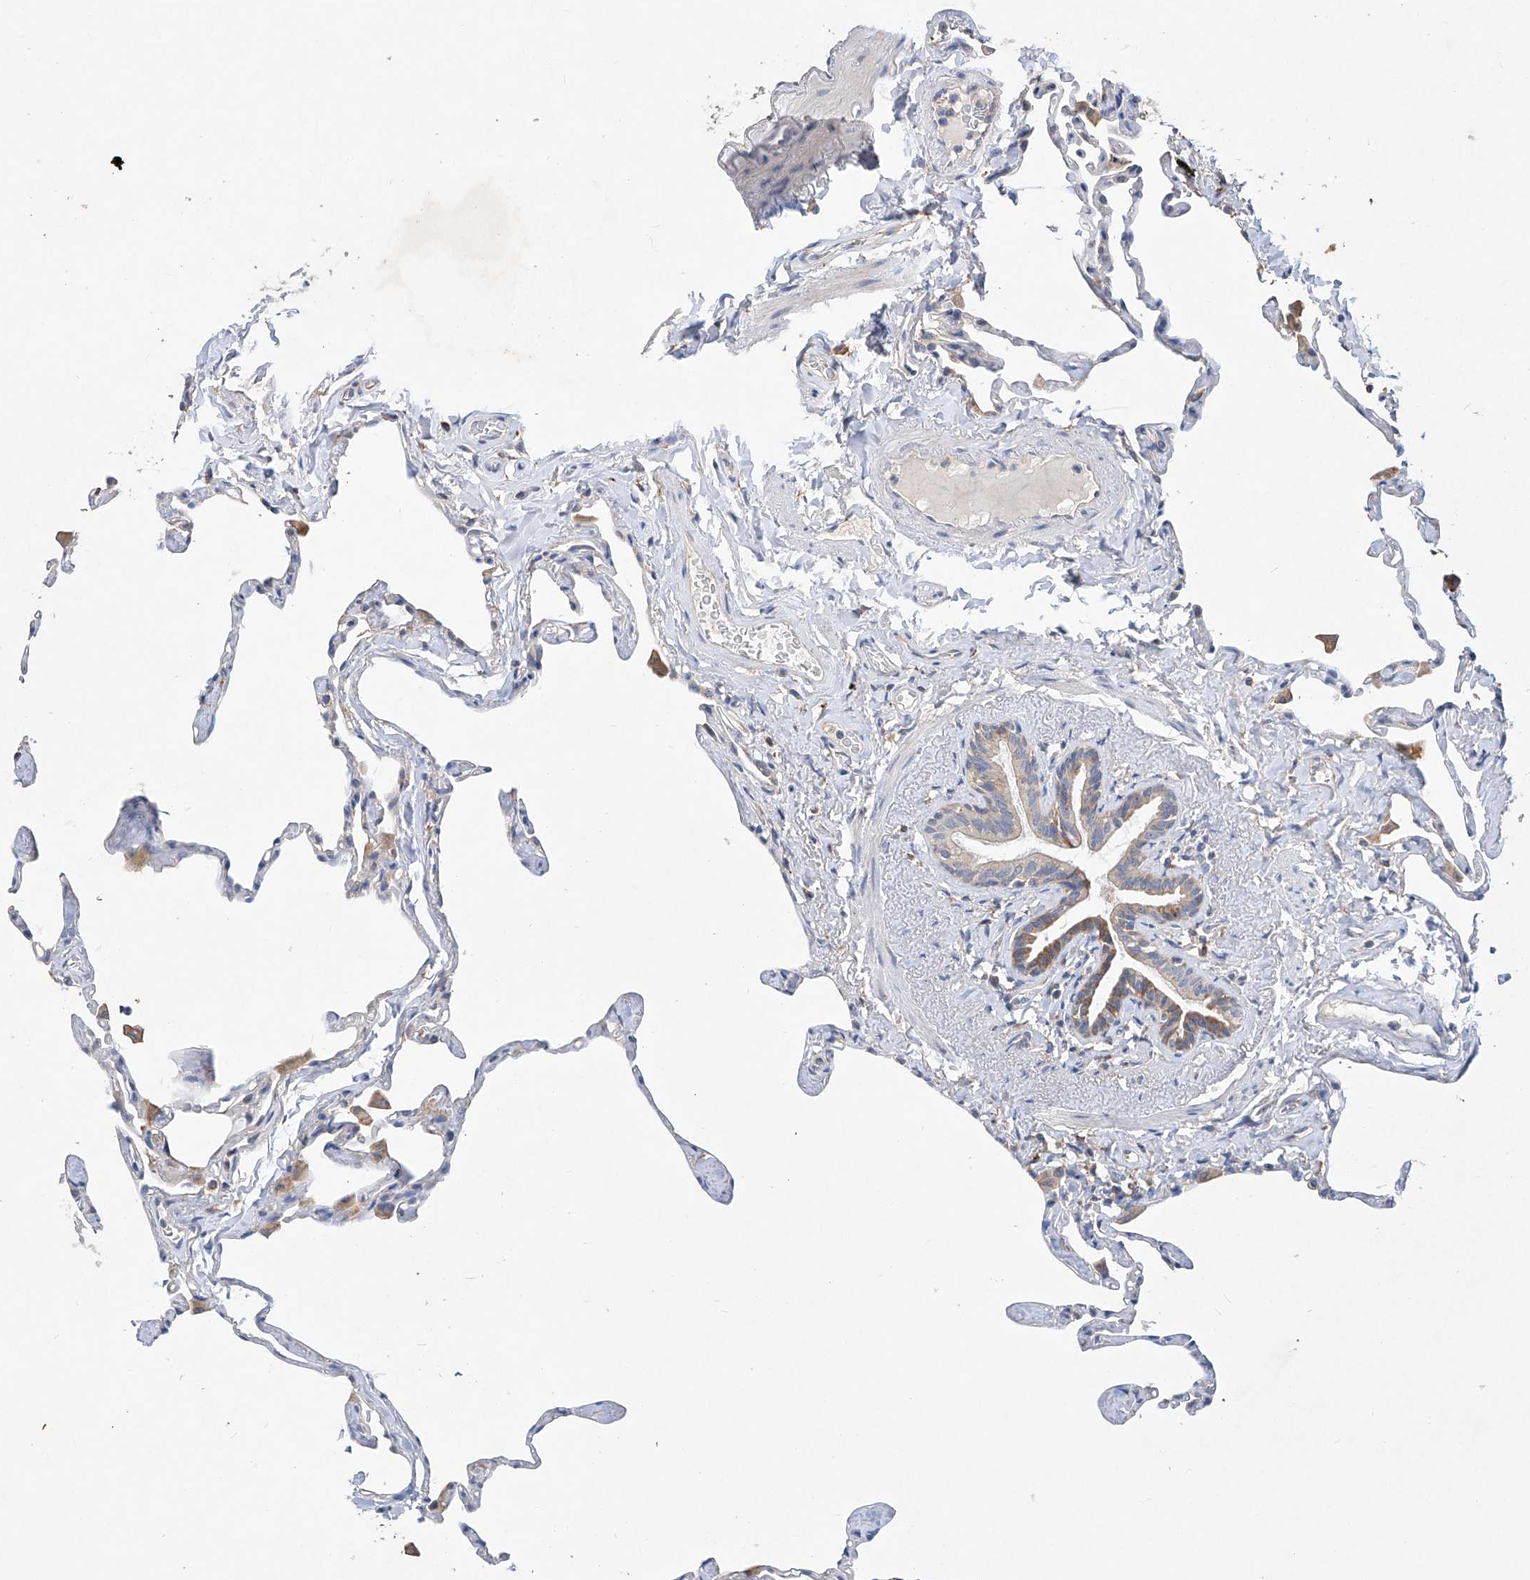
{"staining": {"intensity": "negative", "quantity": "none", "location": "none"}, "tissue": "lung", "cell_type": "Alveolar cells", "image_type": "normal", "snomed": [{"axis": "morphology", "description": "Normal tissue, NOS"}, {"axis": "topography", "description": "Lung"}], "caption": "DAB immunohistochemical staining of unremarkable human lung displays no significant positivity in alveolar cells.", "gene": "AMD1", "patient": {"sex": "male", "age": 65}}